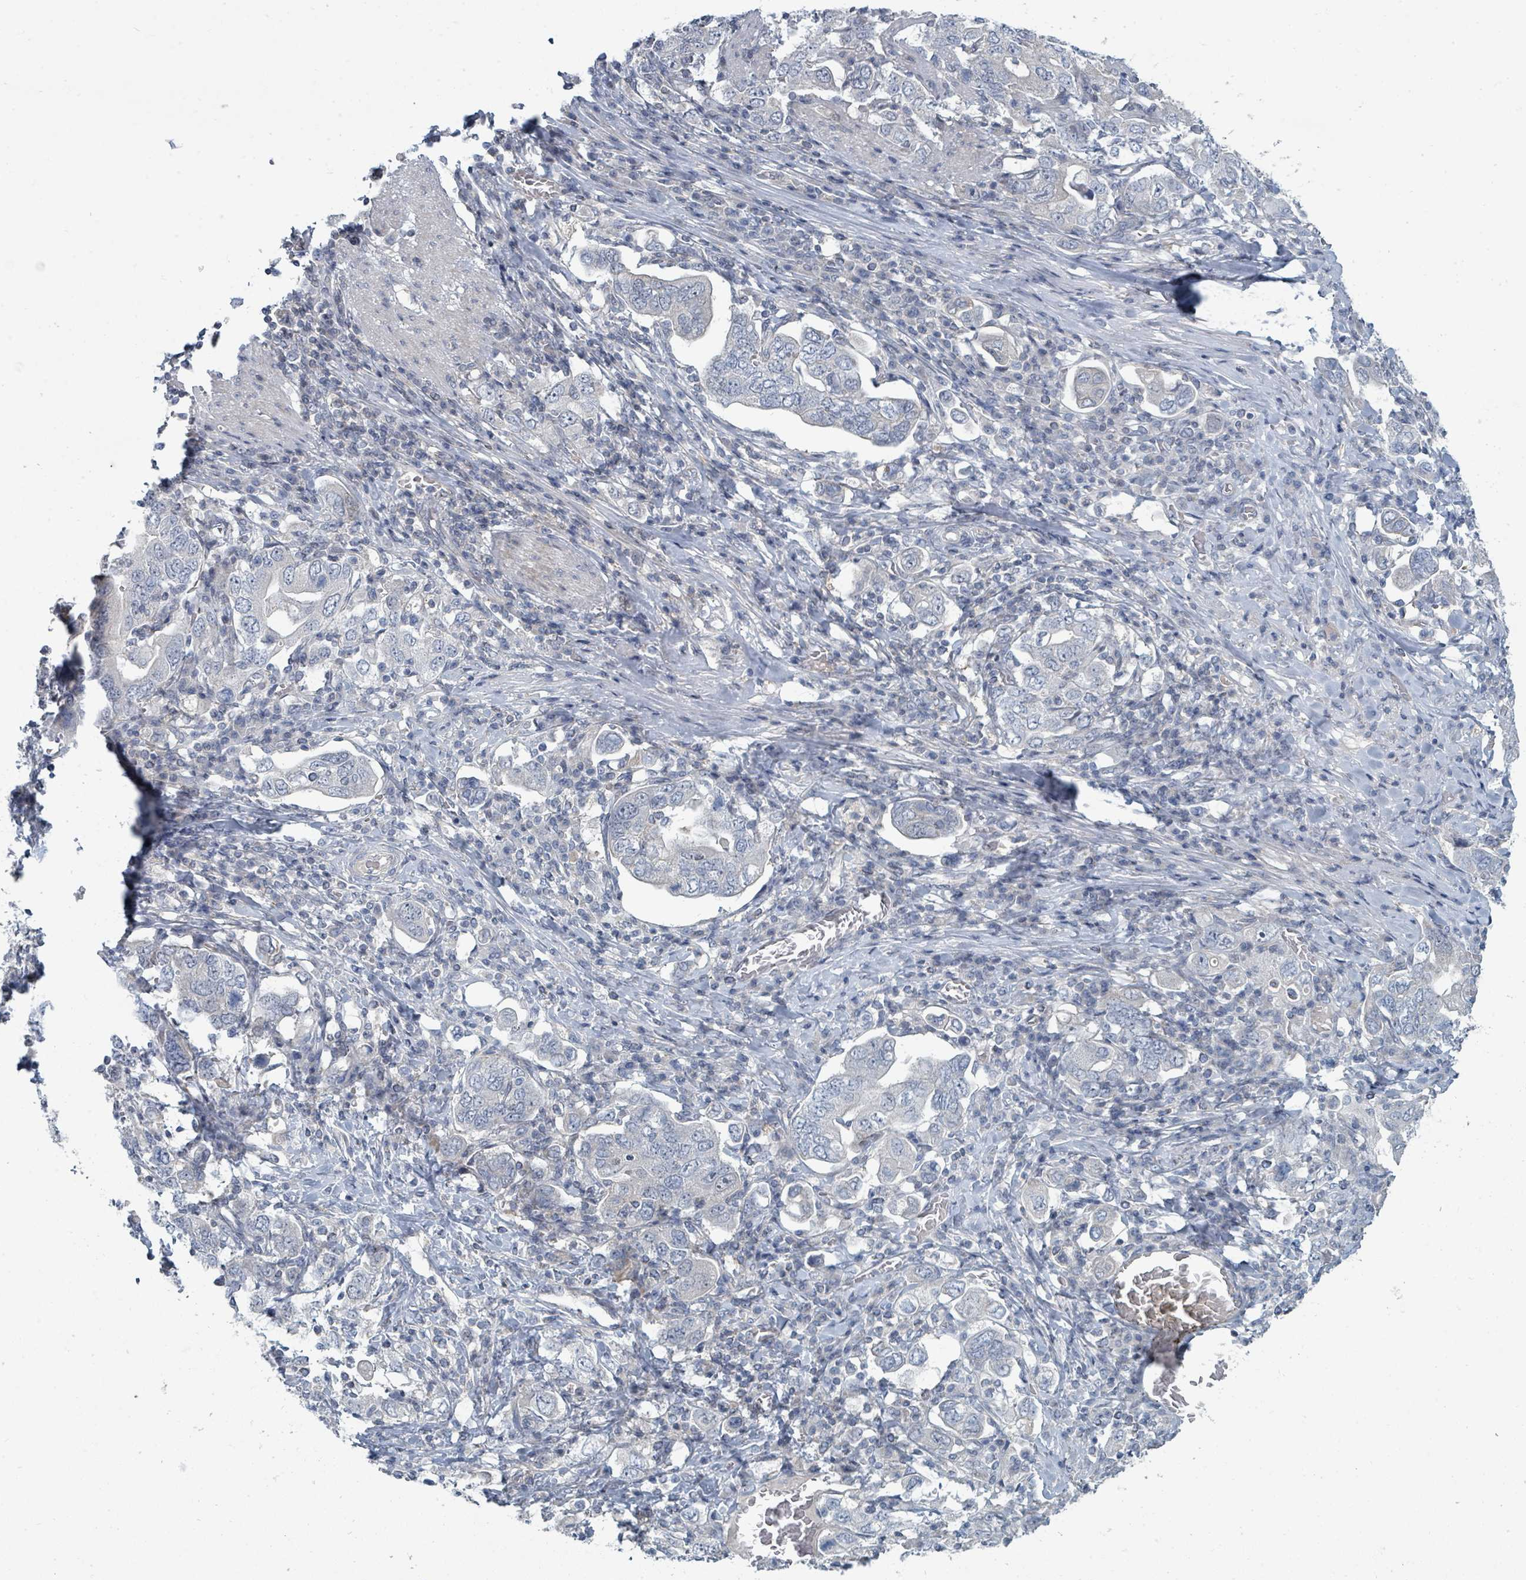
{"staining": {"intensity": "negative", "quantity": "none", "location": "none"}, "tissue": "stomach cancer", "cell_type": "Tumor cells", "image_type": "cancer", "snomed": [{"axis": "morphology", "description": "Adenocarcinoma, NOS"}, {"axis": "topography", "description": "Stomach, upper"}, {"axis": "topography", "description": "Stomach"}], "caption": "Tumor cells show no significant protein positivity in stomach cancer (adenocarcinoma).", "gene": "SLC25A45", "patient": {"sex": "male", "age": 62}}